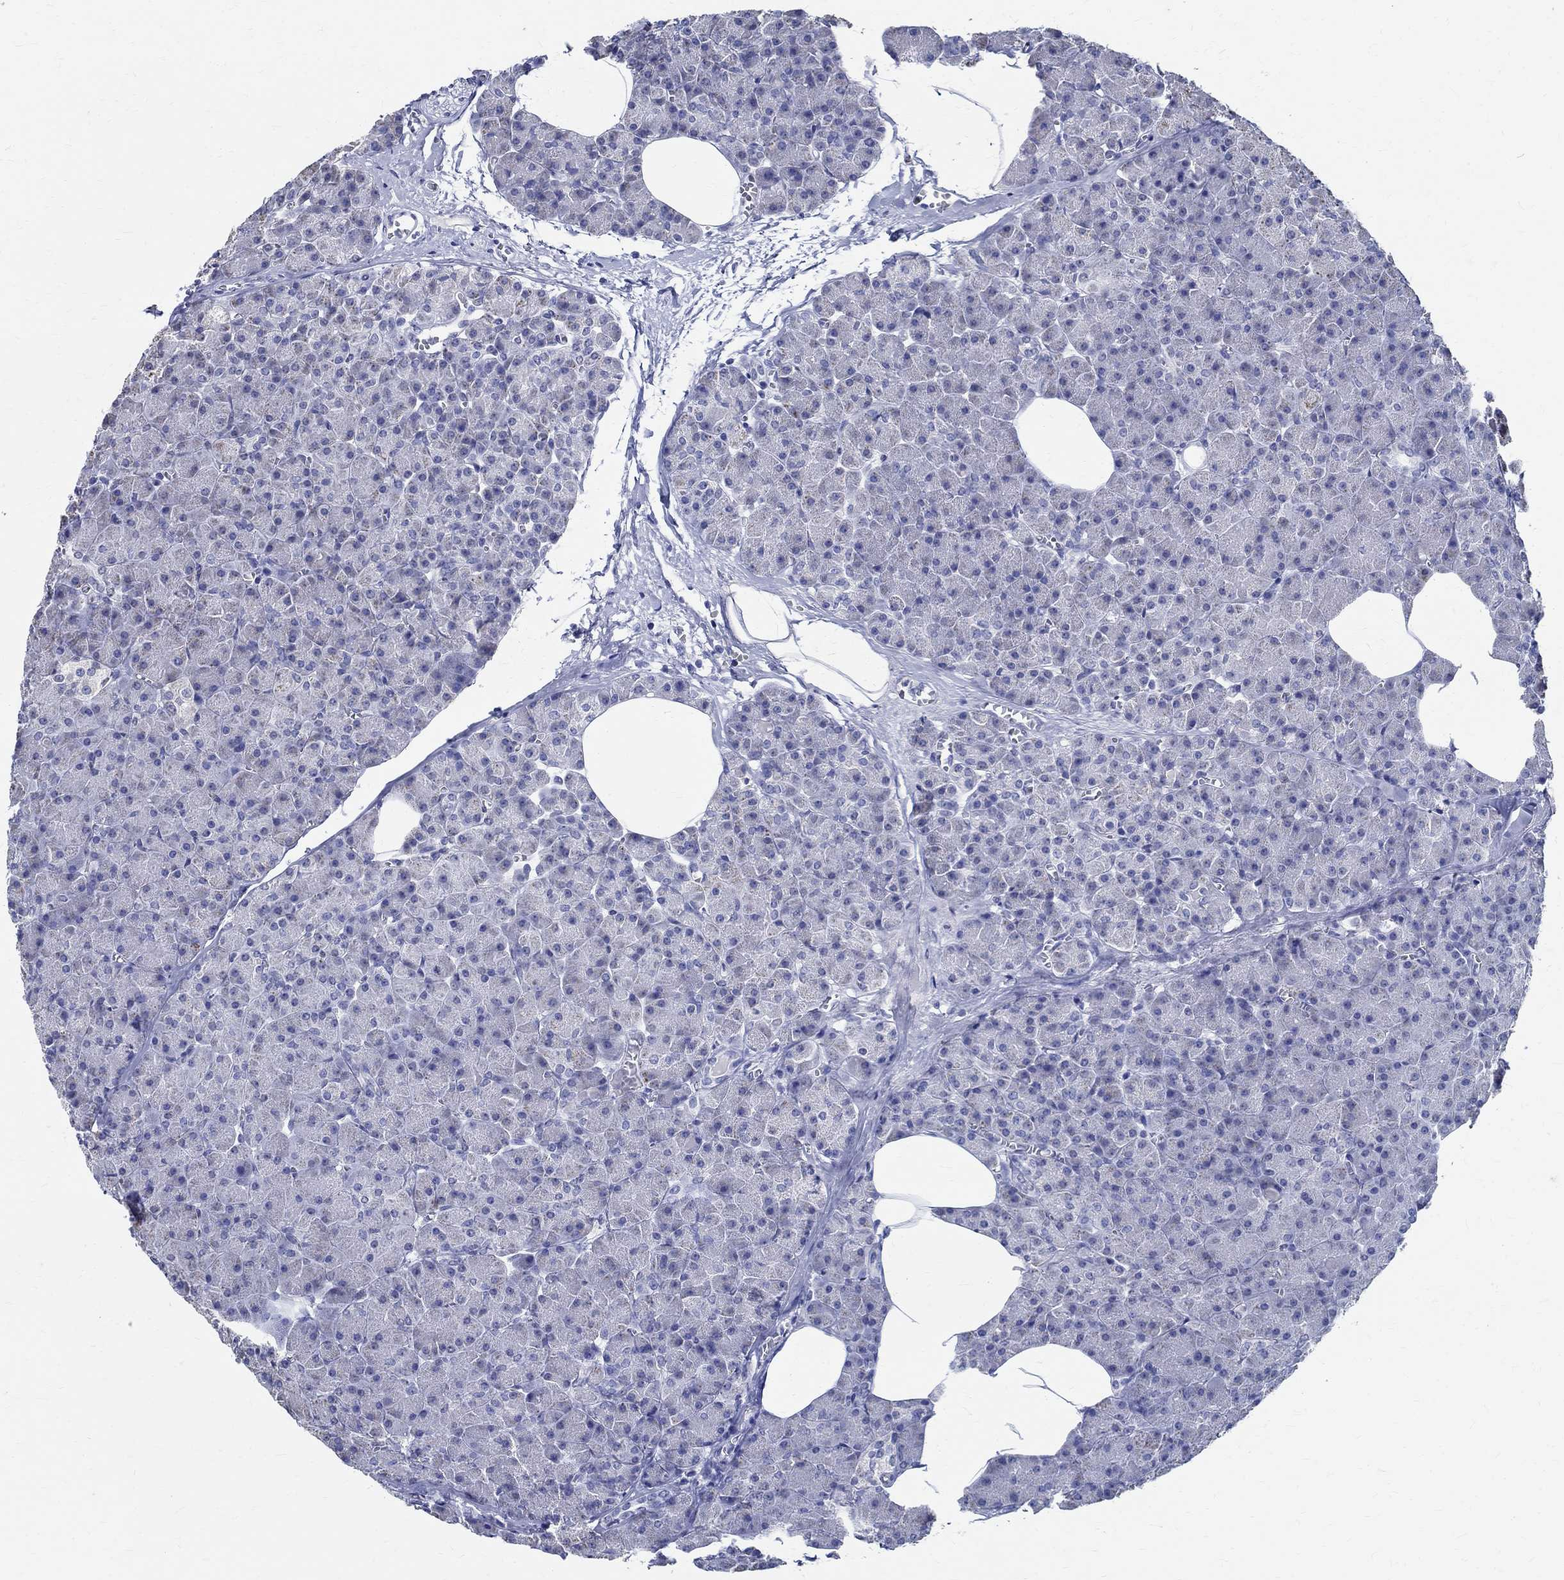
{"staining": {"intensity": "negative", "quantity": "none", "location": "none"}, "tissue": "pancreas", "cell_type": "Exocrine glandular cells", "image_type": "normal", "snomed": [{"axis": "morphology", "description": "Normal tissue, NOS"}, {"axis": "topography", "description": "Pancreas"}], "caption": "DAB immunohistochemical staining of benign pancreas reveals no significant expression in exocrine glandular cells. (Immunohistochemistry (ihc), brightfield microscopy, high magnification).", "gene": "TSPAN16", "patient": {"sex": "female", "age": 45}}